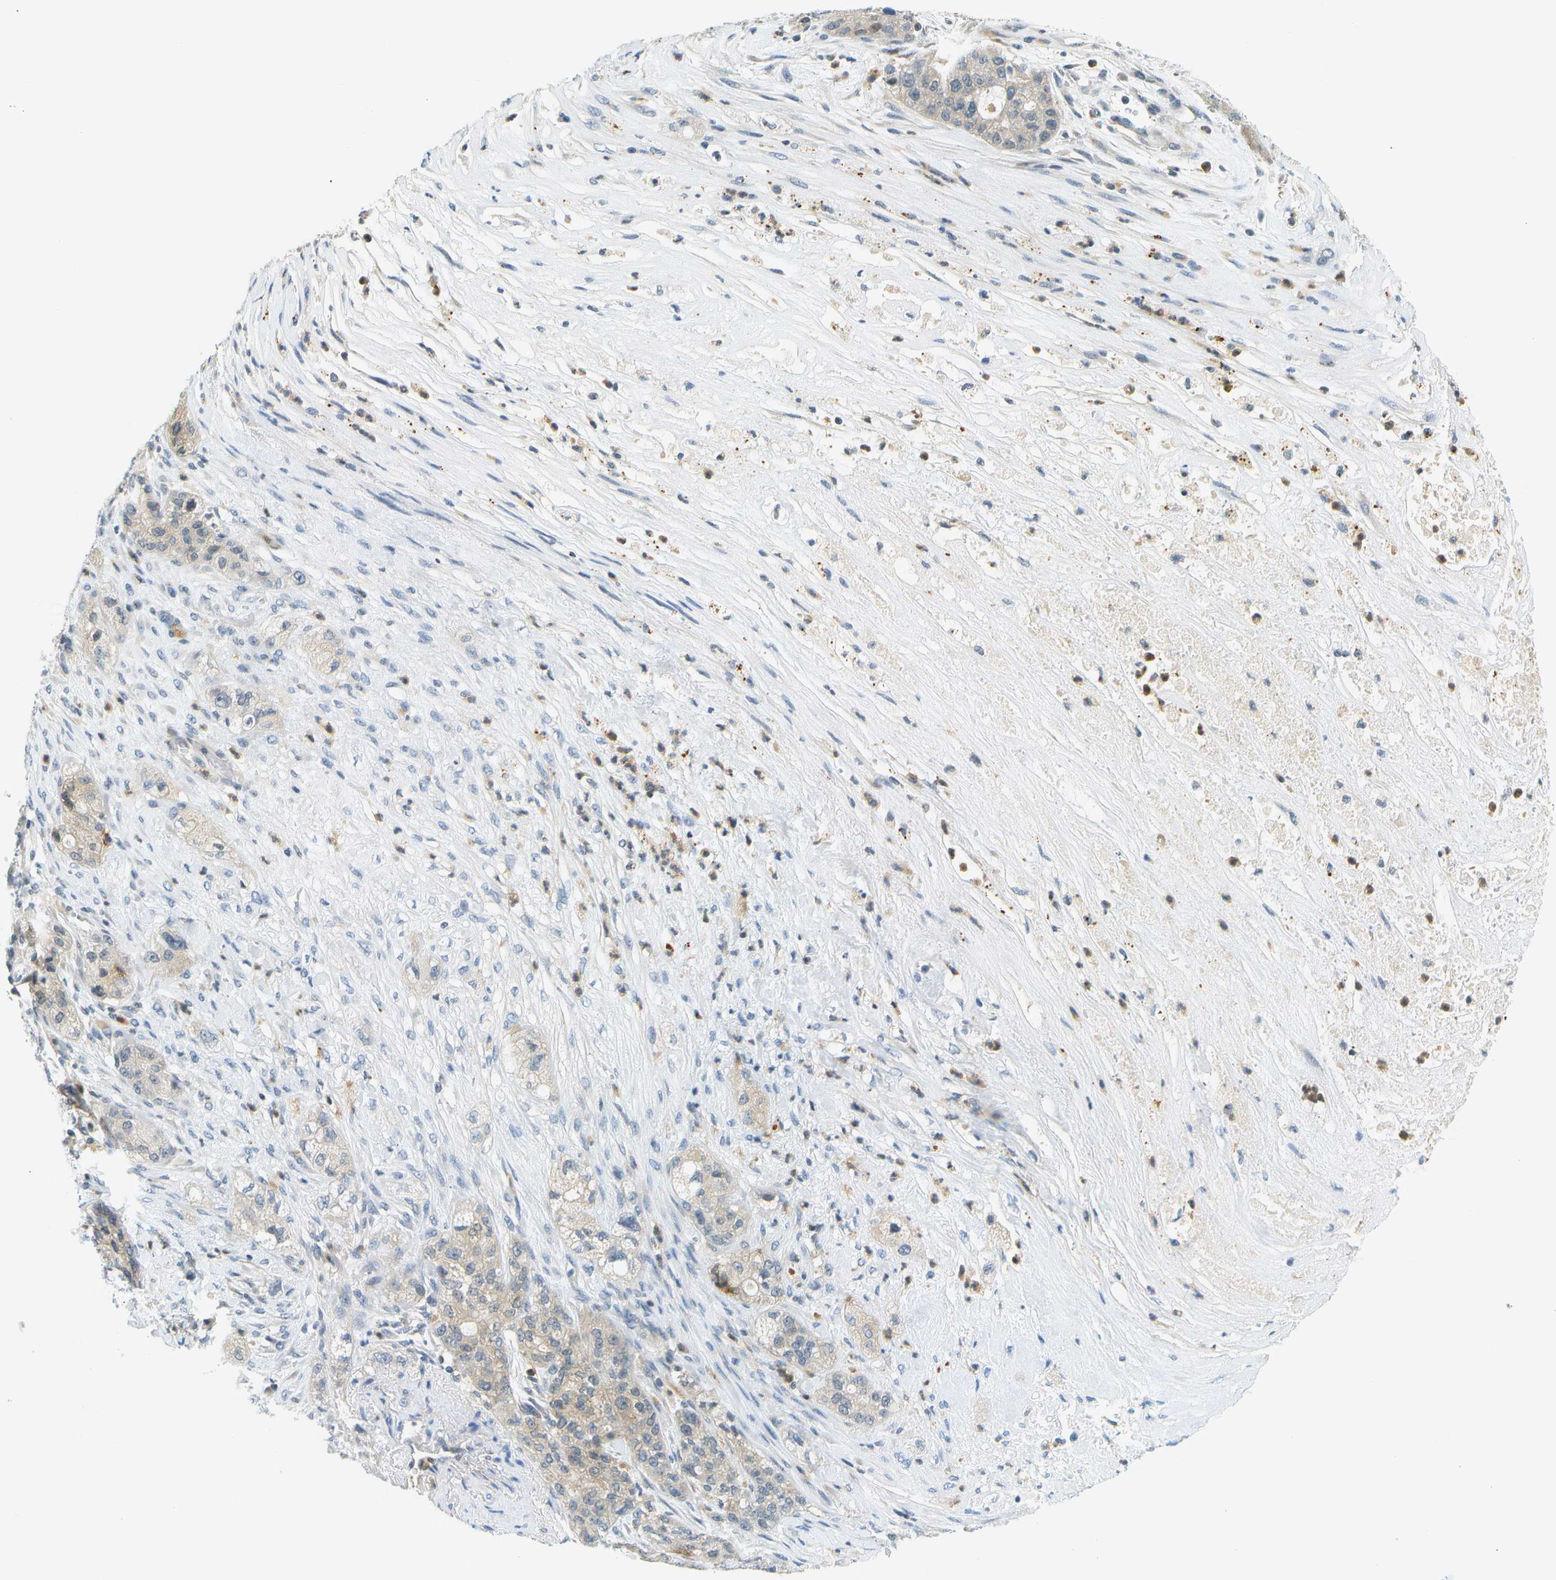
{"staining": {"intensity": "weak", "quantity": "<25%", "location": "cytoplasmic/membranous"}, "tissue": "pancreatic cancer", "cell_type": "Tumor cells", "image_type": "cancer", "snomed": [{"axis": "morphology", "description": "Adenocarcinoma, NOS"}, {"axis": "topography", "description": "Pancreas"}], "caption": "Human pancreatic cancer (adenocarcinoma) stained for a protein using IHC reveals no positivity in tumor cells.", "gene": "RASGRP2", "patient": {"sex": "female", "age": 78}}